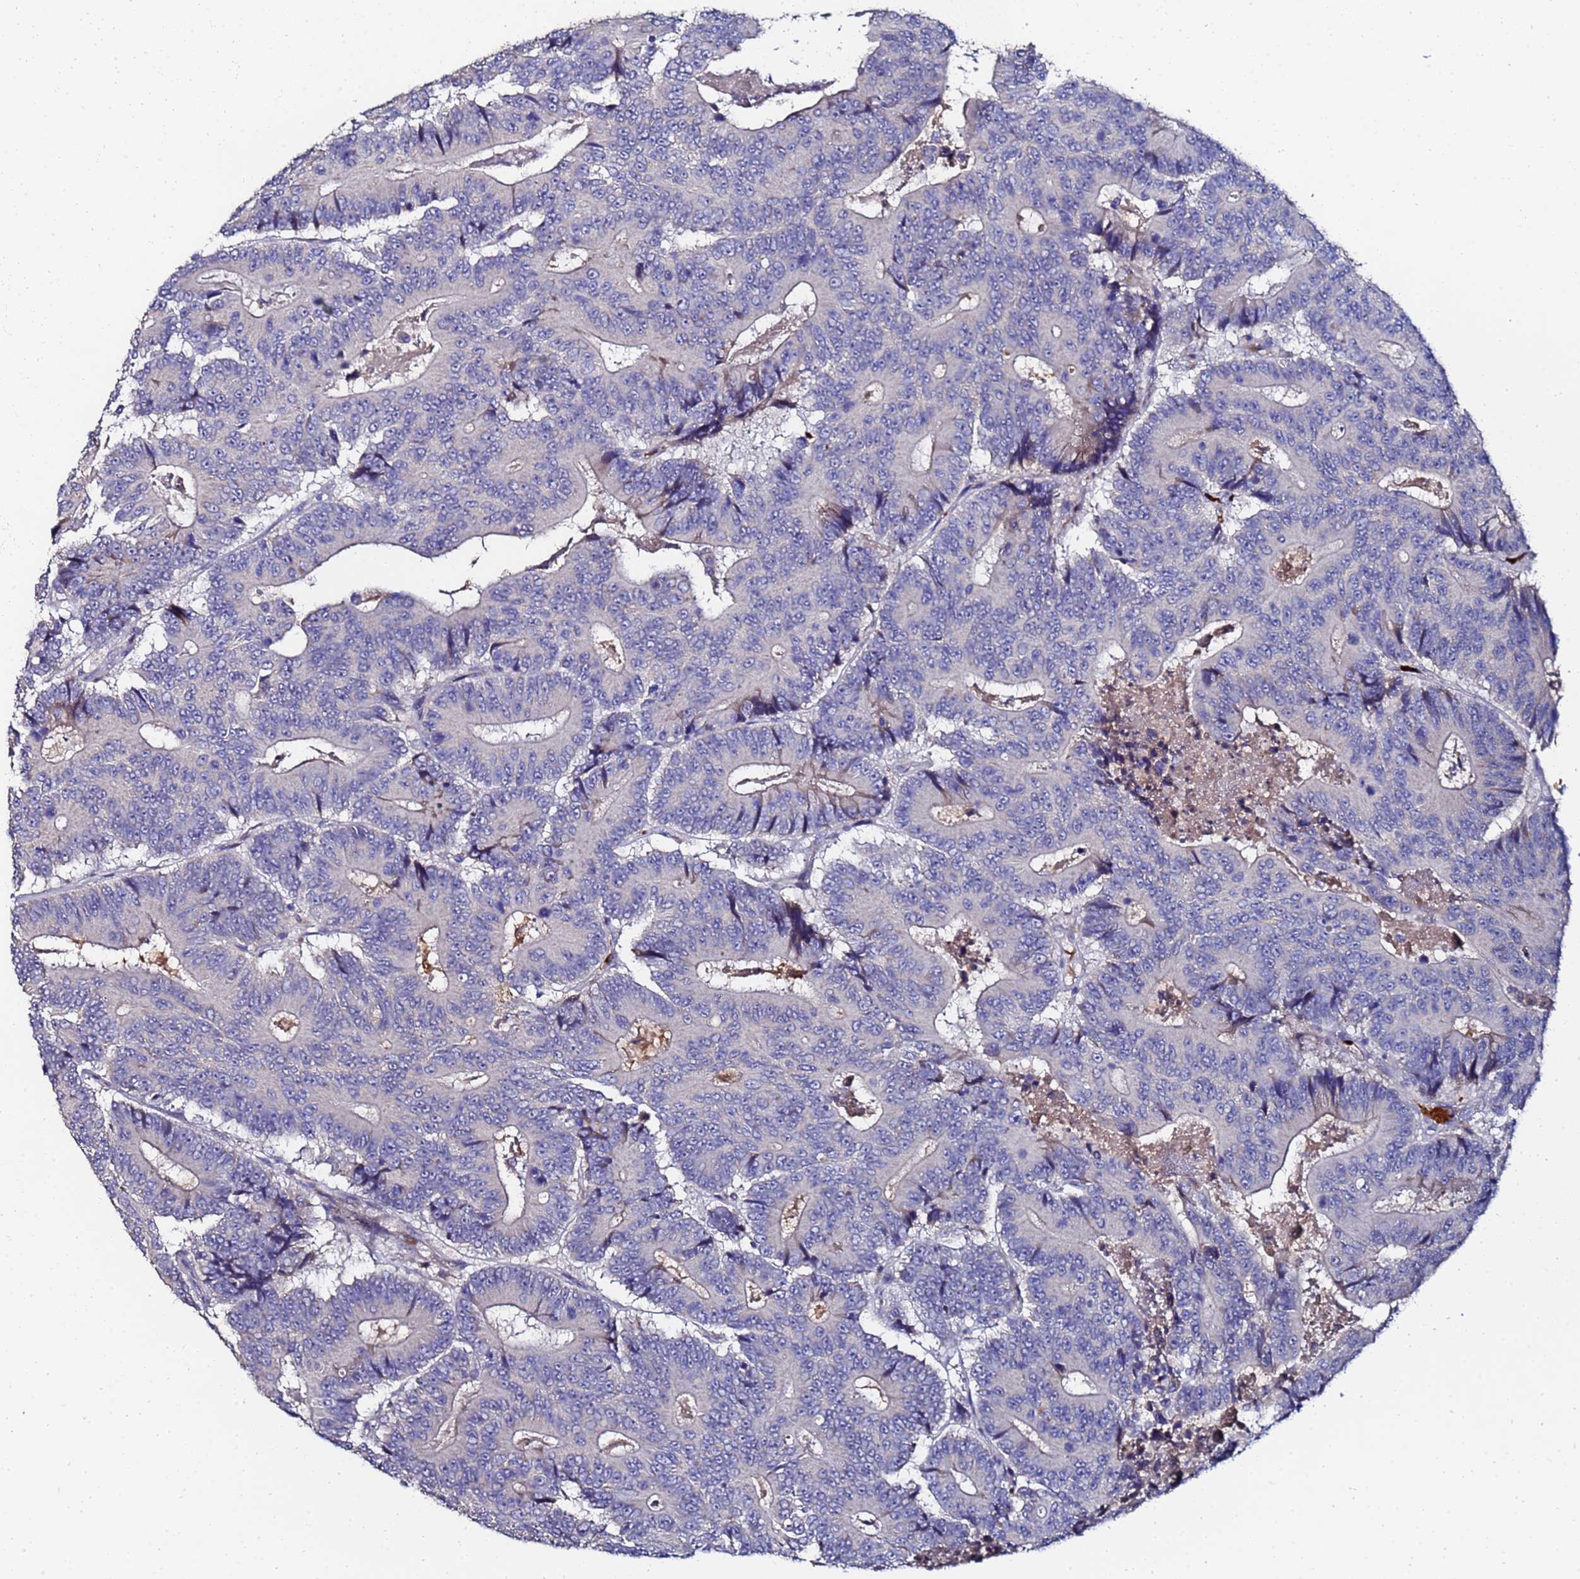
{"staining": {"intensity": "negative", "quantity": "none", "location": "none"}, "tissue": "colorectal cancer", "cell_type": "Tumor cells", "image_type": "cancer", "snomed": [{"axis": "morphology", "description": "Adenocarcinoma, NOS"}, {"axis": "topography", "description": "Colon"}], "caption": "Immunohistochemical staining of human colorectal adenocarcinoma displays no significant expression in tumor cells.", "gene": "TCP10L", "patient": {"sex": "male", "age": 83}}